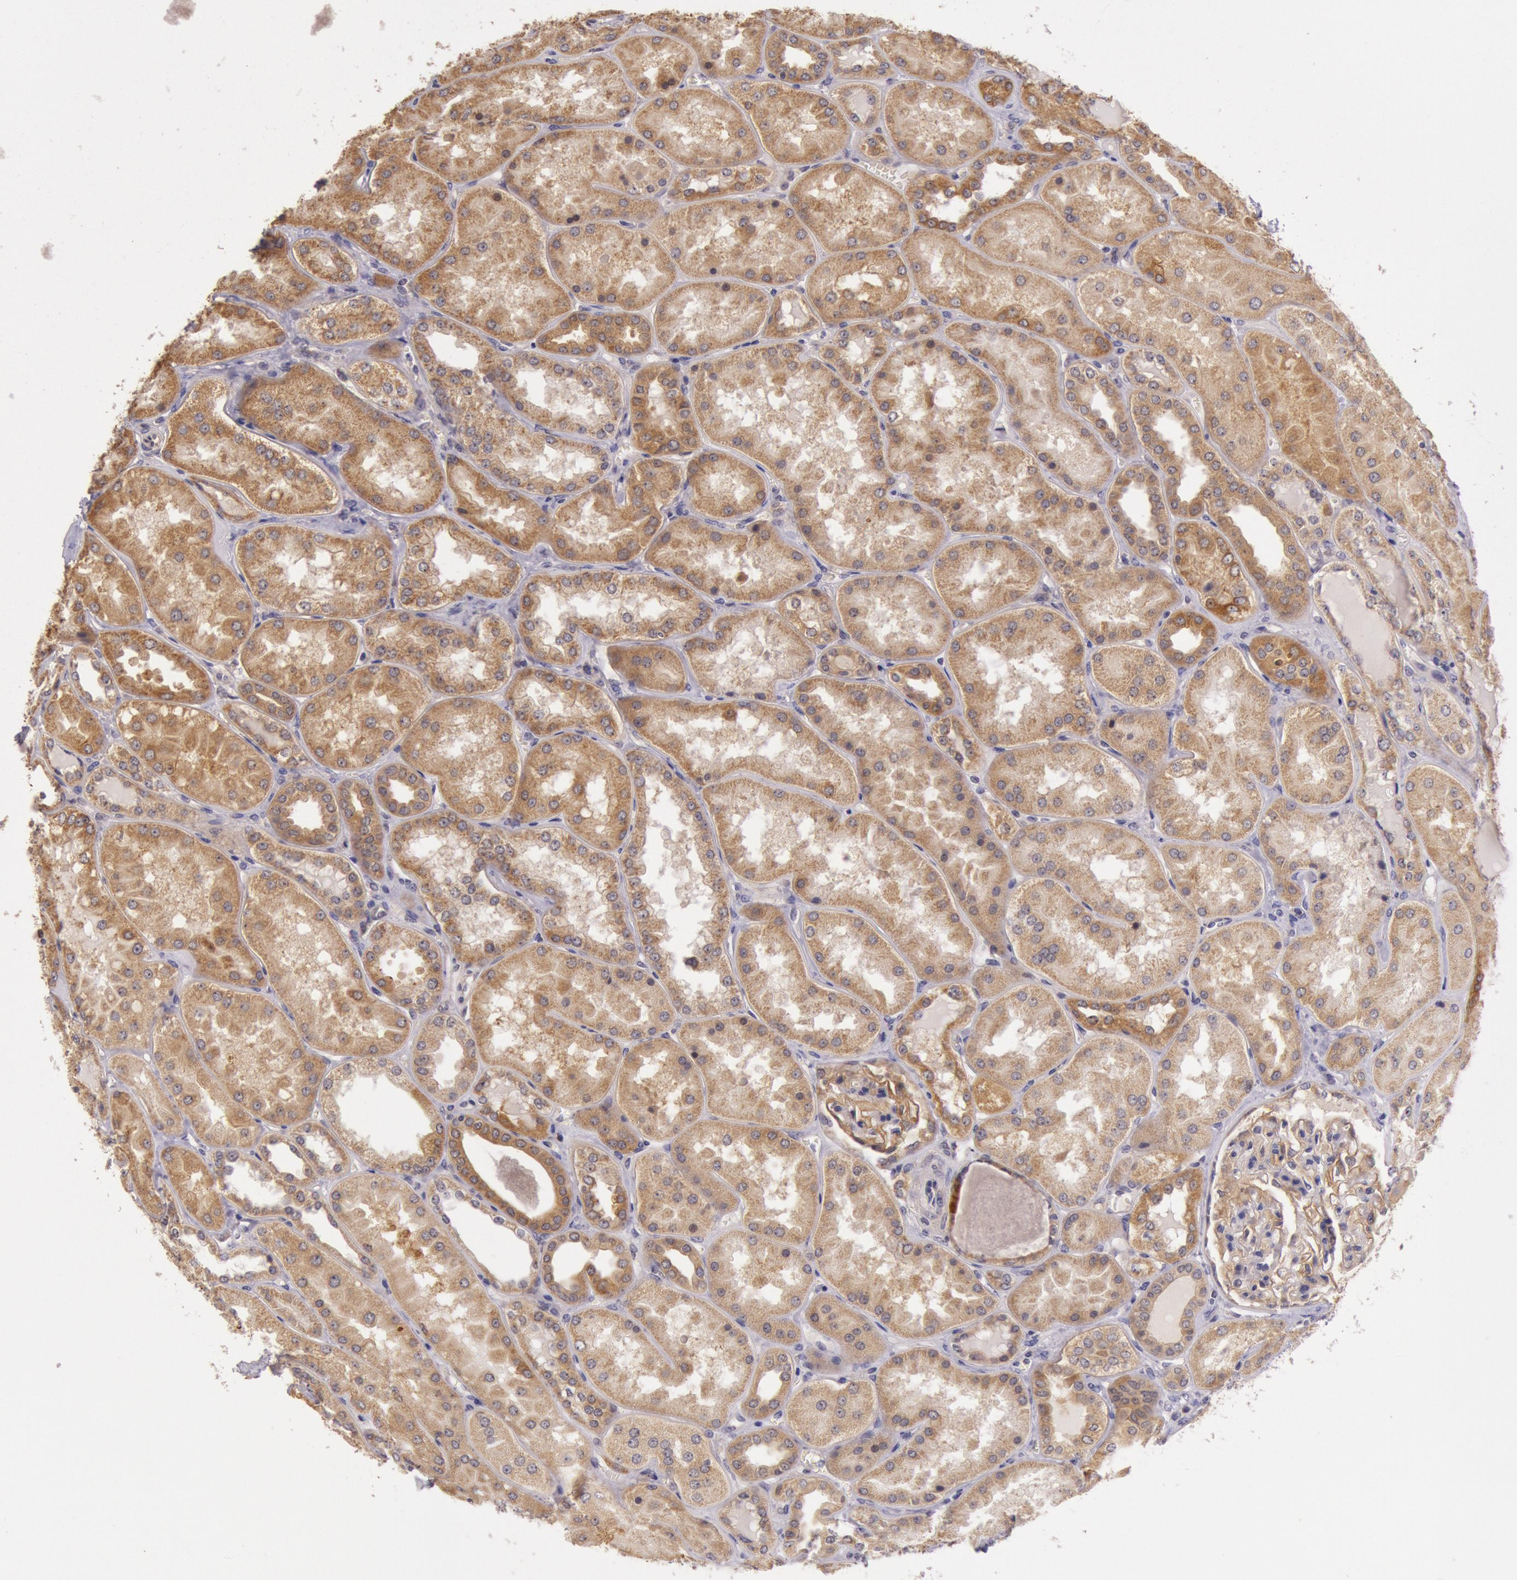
{"staining": {"intensity": "strong", "quantity": ">75%", "location": "cytoplasmic/membranous"}, "tissue": "kidney", "cell_type": "Cells in glomeruli", "image_type": "normal", "snomed": [{"axis": "morphology", "description": "Normal tissue, NOS"}, {"axis": "topography", "description": "Kidney"}], "caption": "Protein expression analysis of benign kidney reveals strong cytoplasmic/membranous staining in about >75% of cells in glomeruli. (DAB IHC with brightfield microscopy, high magnification).", "gene": "CDK16", "patient": {"sex": "female", "age": 56}}